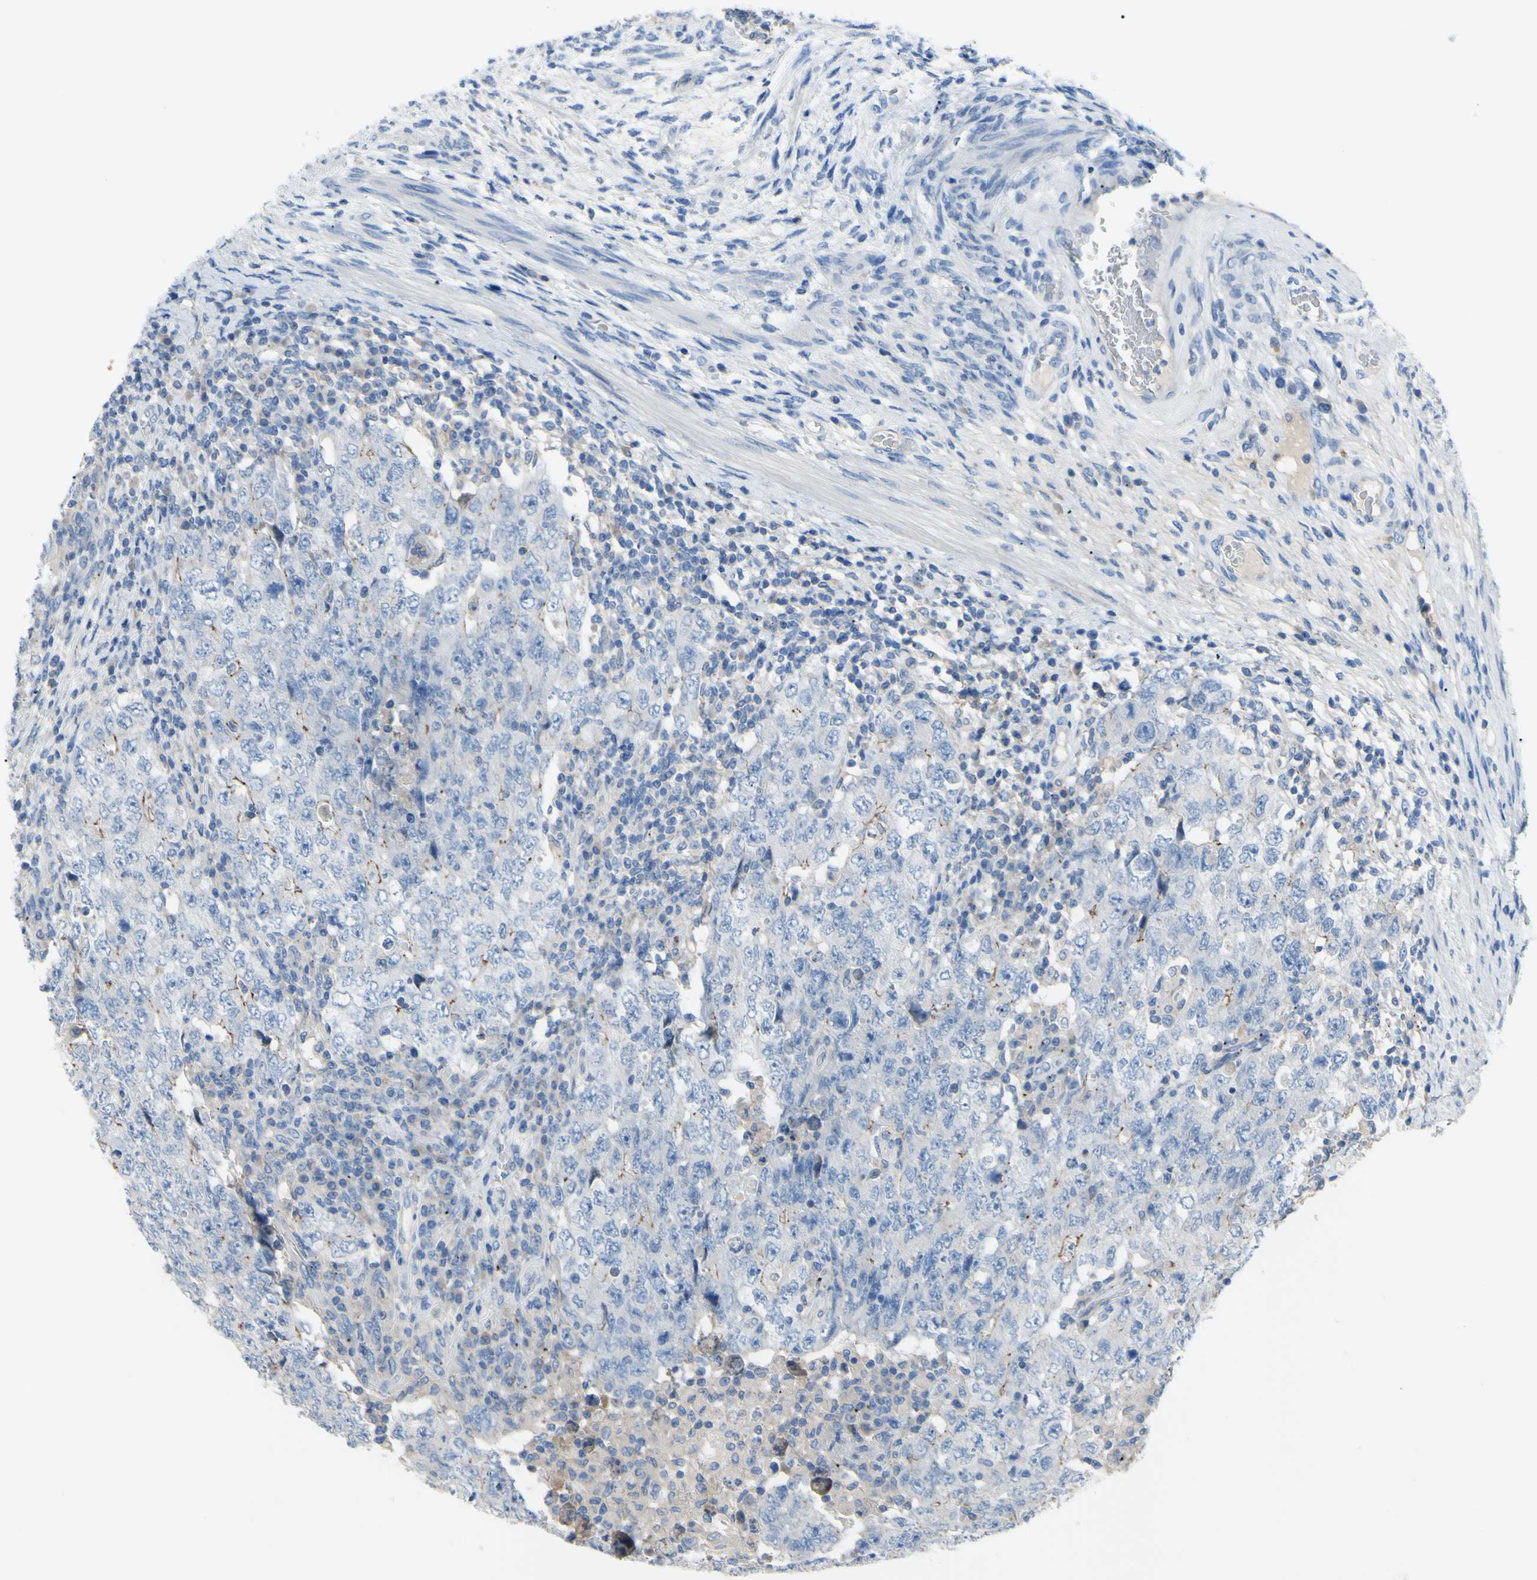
{"staining": {"intensity": "negative", "quantity": "none", "location": "none"}, "tissue": "testis cancer", "cell_type": "Tumor cells", "image_type": "cancer", "snomed": [{"axis": "morphology", "description": "Carcinoma, Embryonal, NOS"}, {"axis": "topography", "description": "Testis"}], "caption": "Tumor cells show no significant protein staining in testis cancer (embryonal carcinoma).", "gene": "TMEM59L", "patient": {"sex": "male", "age": 26}}